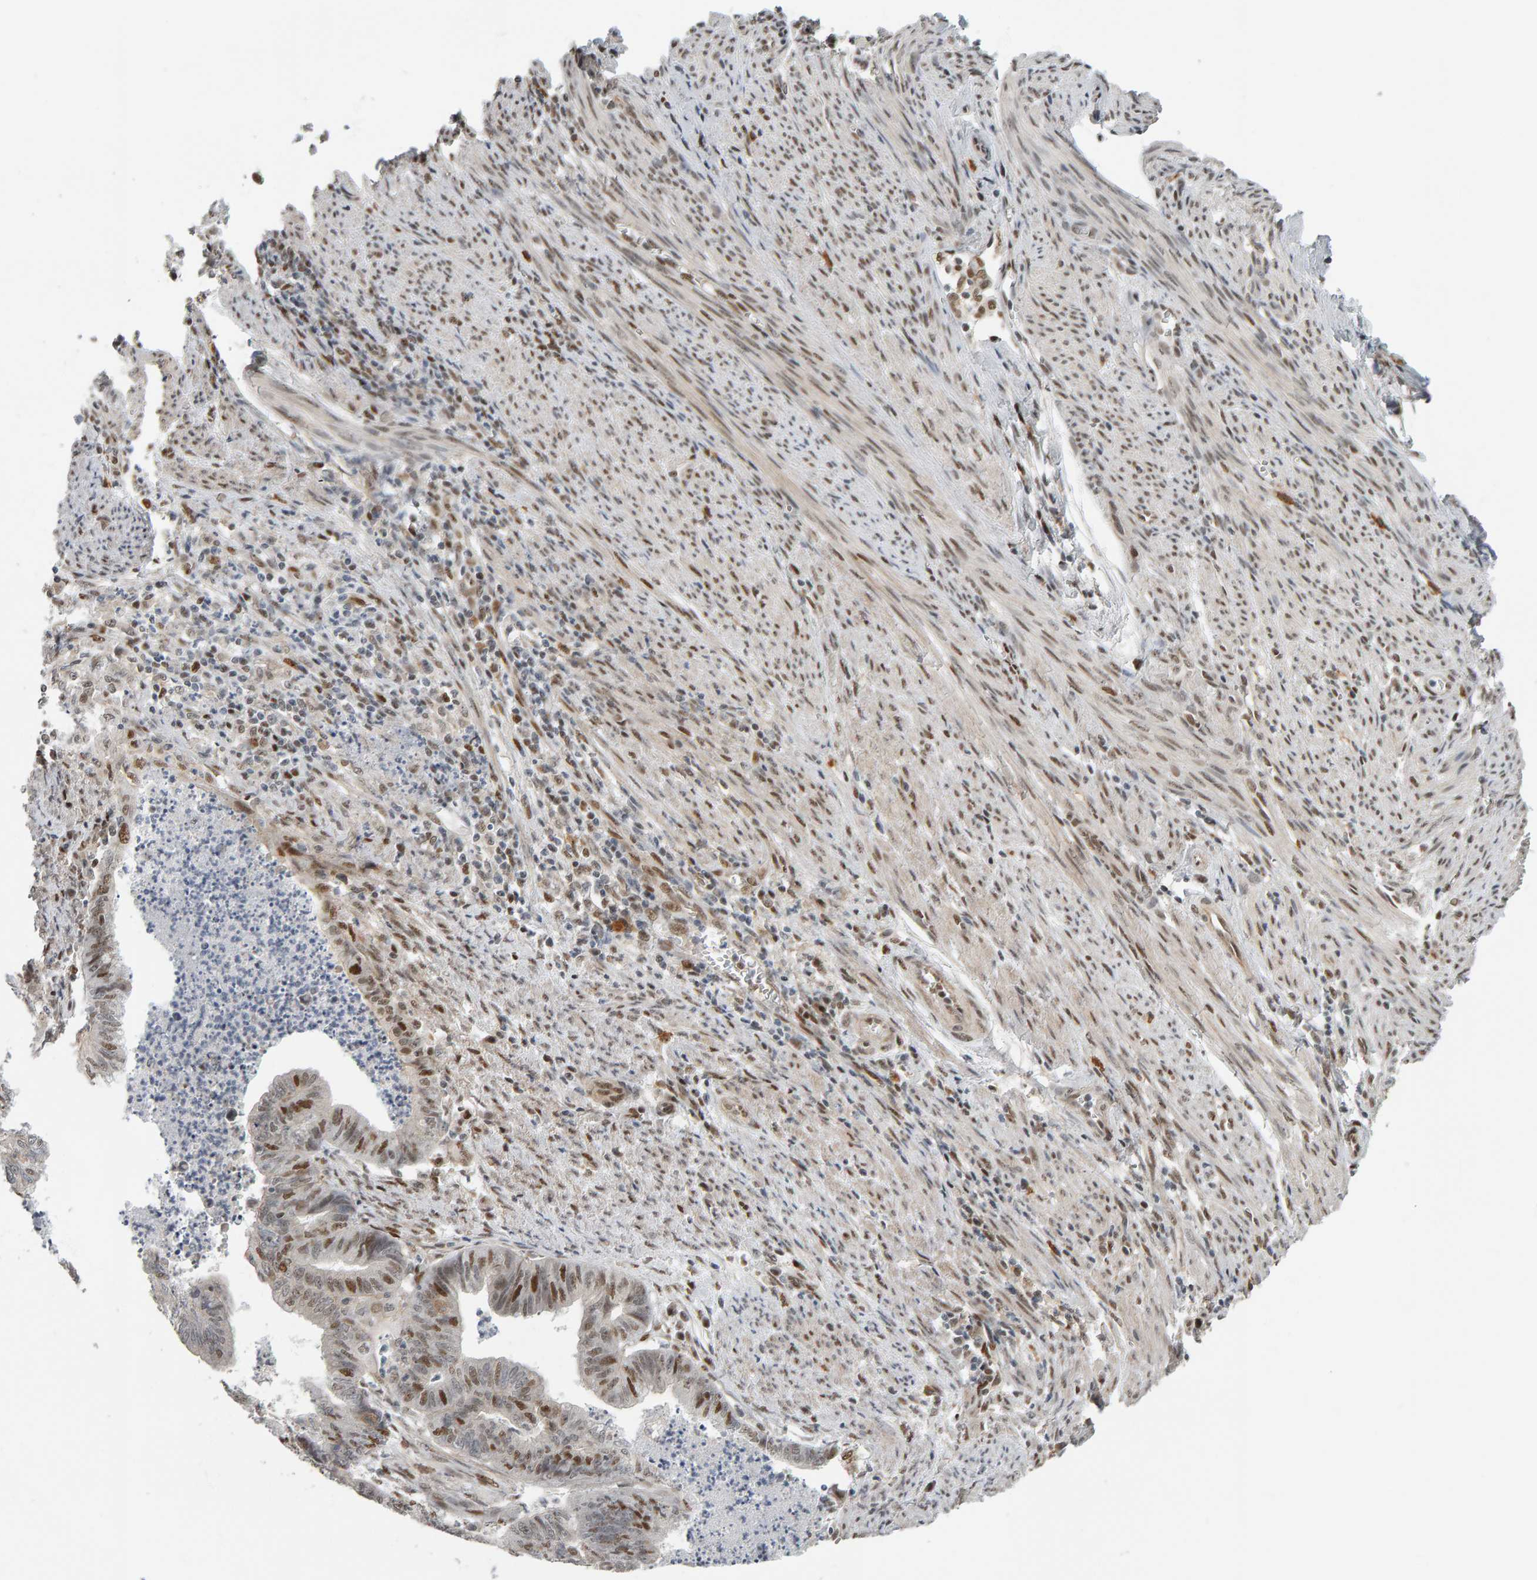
{"staining": {"intensity": "moderate", "quantity": "25%-75%", "location": "nuclear"}, "tissue": "endometrial cancer", "cell_type": "Tumor cells", "image_type": "cancer", "snomed": [{"axis": "morphology", "description": "Polyp, NOS"}, {"axis": "morphology", "description": "Adenocarcinoma, NOS"}, {"axis": "morphology", "description": "Adenoma, NOS"}, {"axis": "topography", "description": "Endometrium"}], "caption": "Endometrial polyp stained with a protein marker demonstrates moderate staining in tumor cells.", "gene": "ATF7IP", "patient": {"sex": "female", "age": 79}}